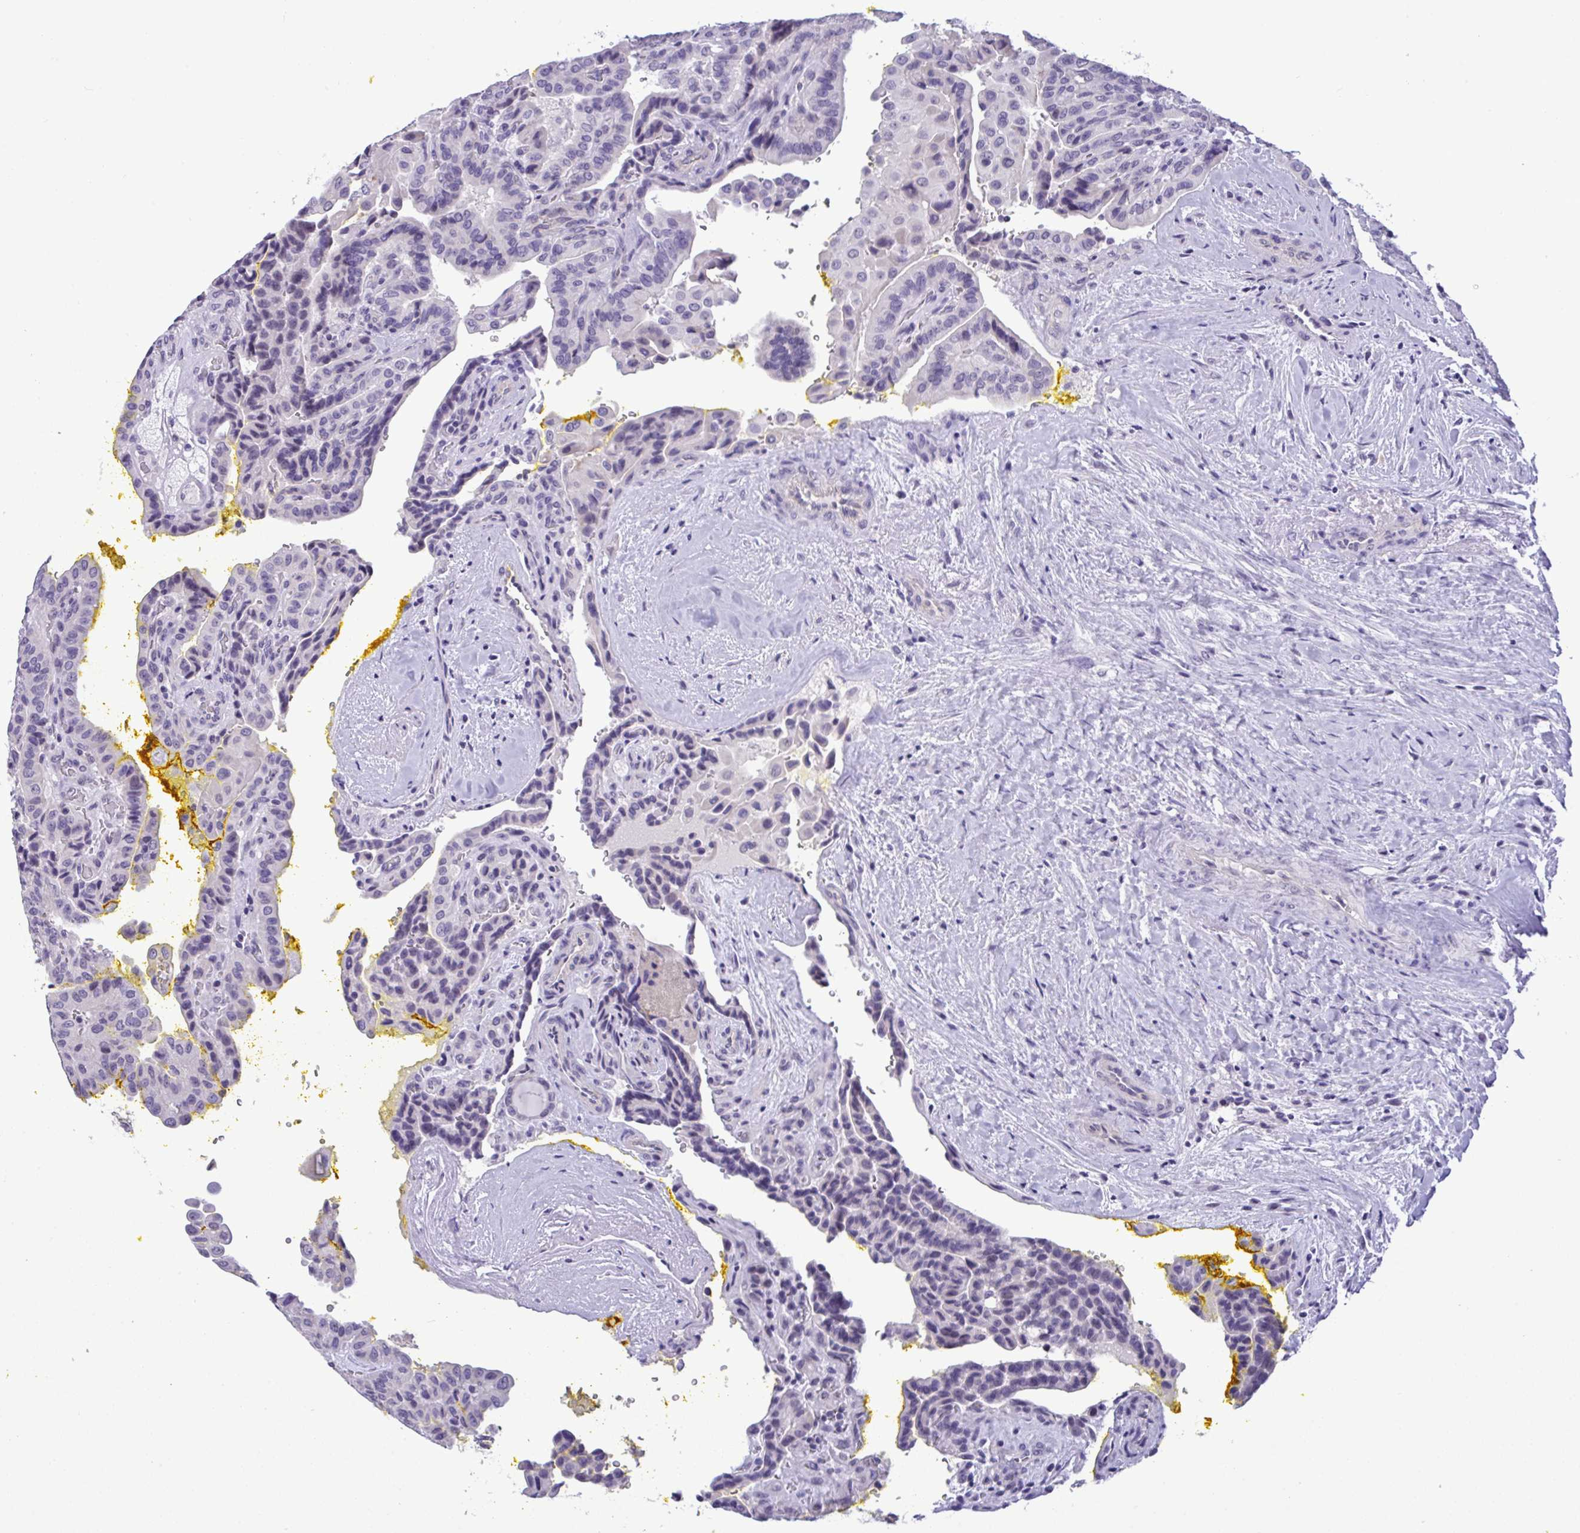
{"staining": {"intensity": "negative", "quantity": "none", "location": "none"}, "tissue": "thyroid cancer", "cell_type": "Tumor cells", "image_type": "cancer", "snomed": [{"axis": "morphology", "description": "Papillary adenocarcinoma, NOS"}, {"axis": "topography", "description": "Thyroid gland"}], "caption": "The photomicrograph shows no significant positivity in tumor cells of papillary adenocarcinoma (thyroid).", "gene": "YBX2", "patient": {"sex": "male", "age": 87}}